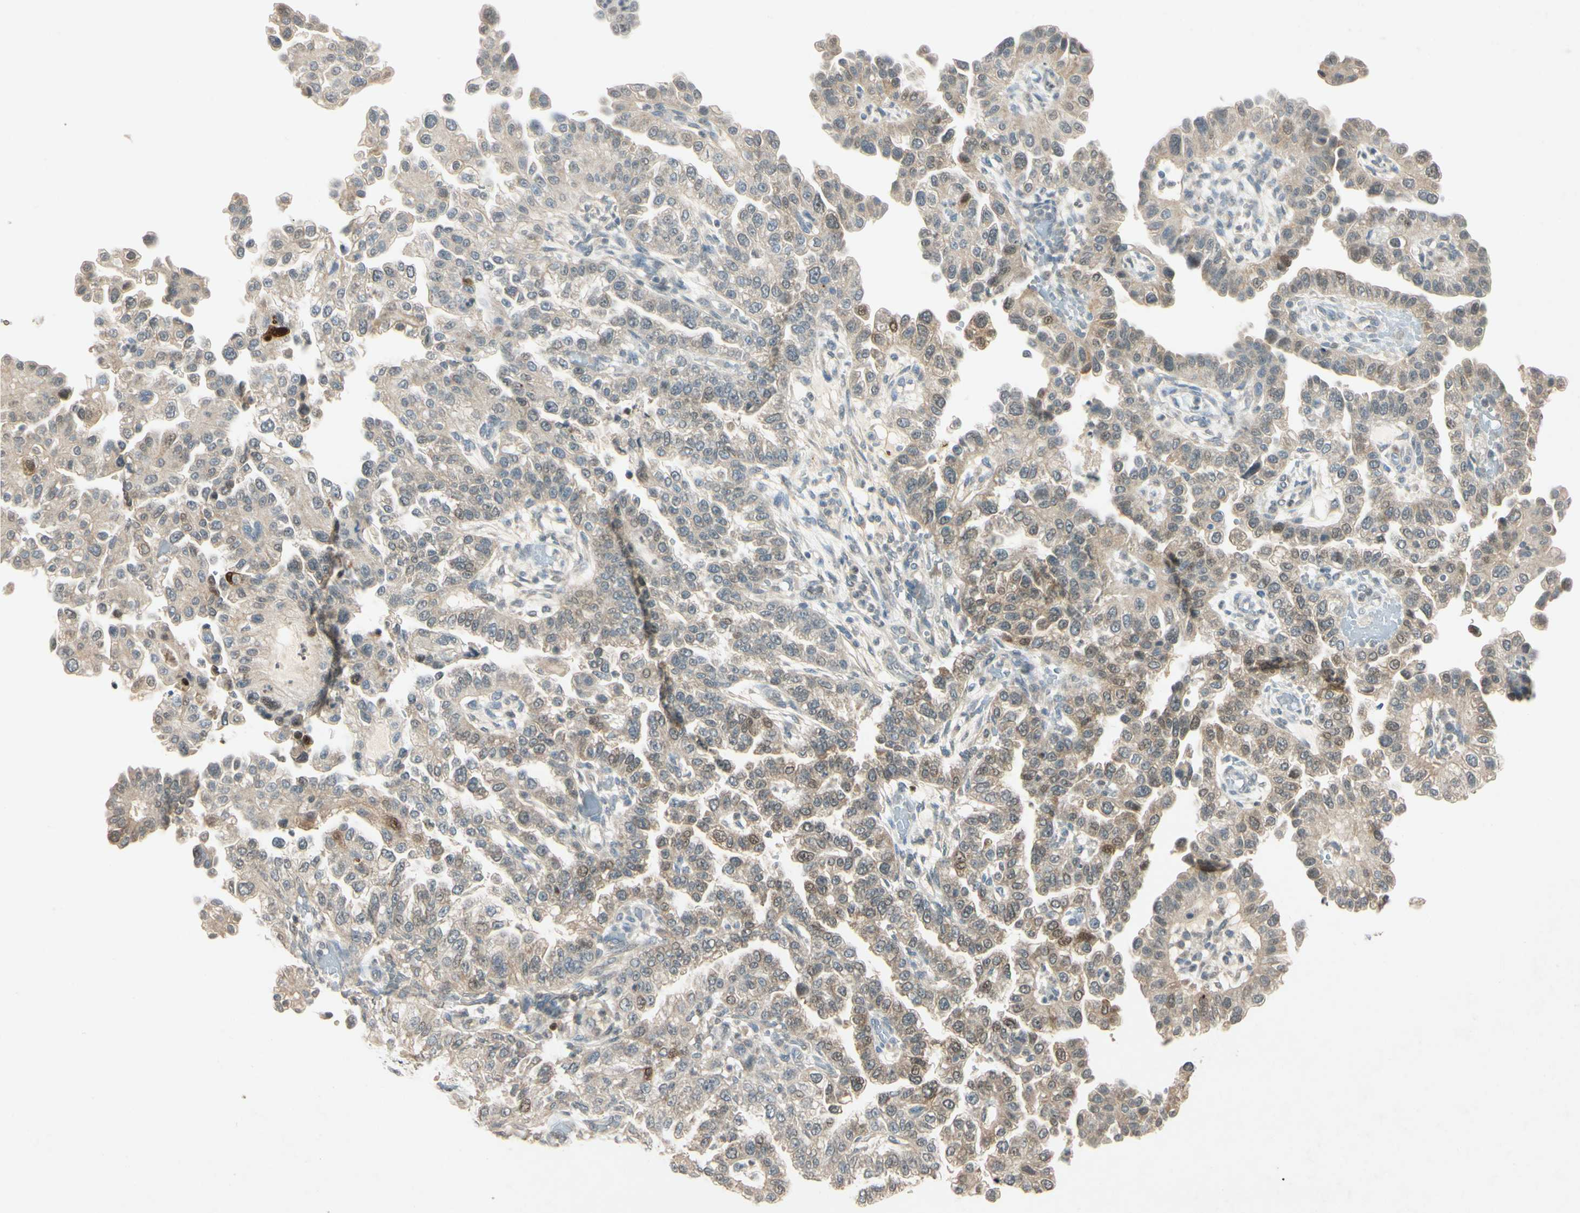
{"staining": {"intensity": "weak", "quantity": "25%-75%", "location": "cytoplasmic/membranous"}, "tissue": "endometrial cancer", "cell_type": "Tumor cells", "image_type": "cancer", "snomed": [{"axis": "morphology", "description": "Adenocarcinoma, NOS"}, {"axis": "topography", "description": "Endometrium"}], "caption": "An immunohistochemistry photomicrograph of neoplastic tissue is shown. Protein staining in brown highlights weak cytoplasmic/membranous positivity in adenocarcinoma (endometrial) within tumor cells.", "gene": "HSPA1B", "patient": {"sex": "female", "age": 85}}